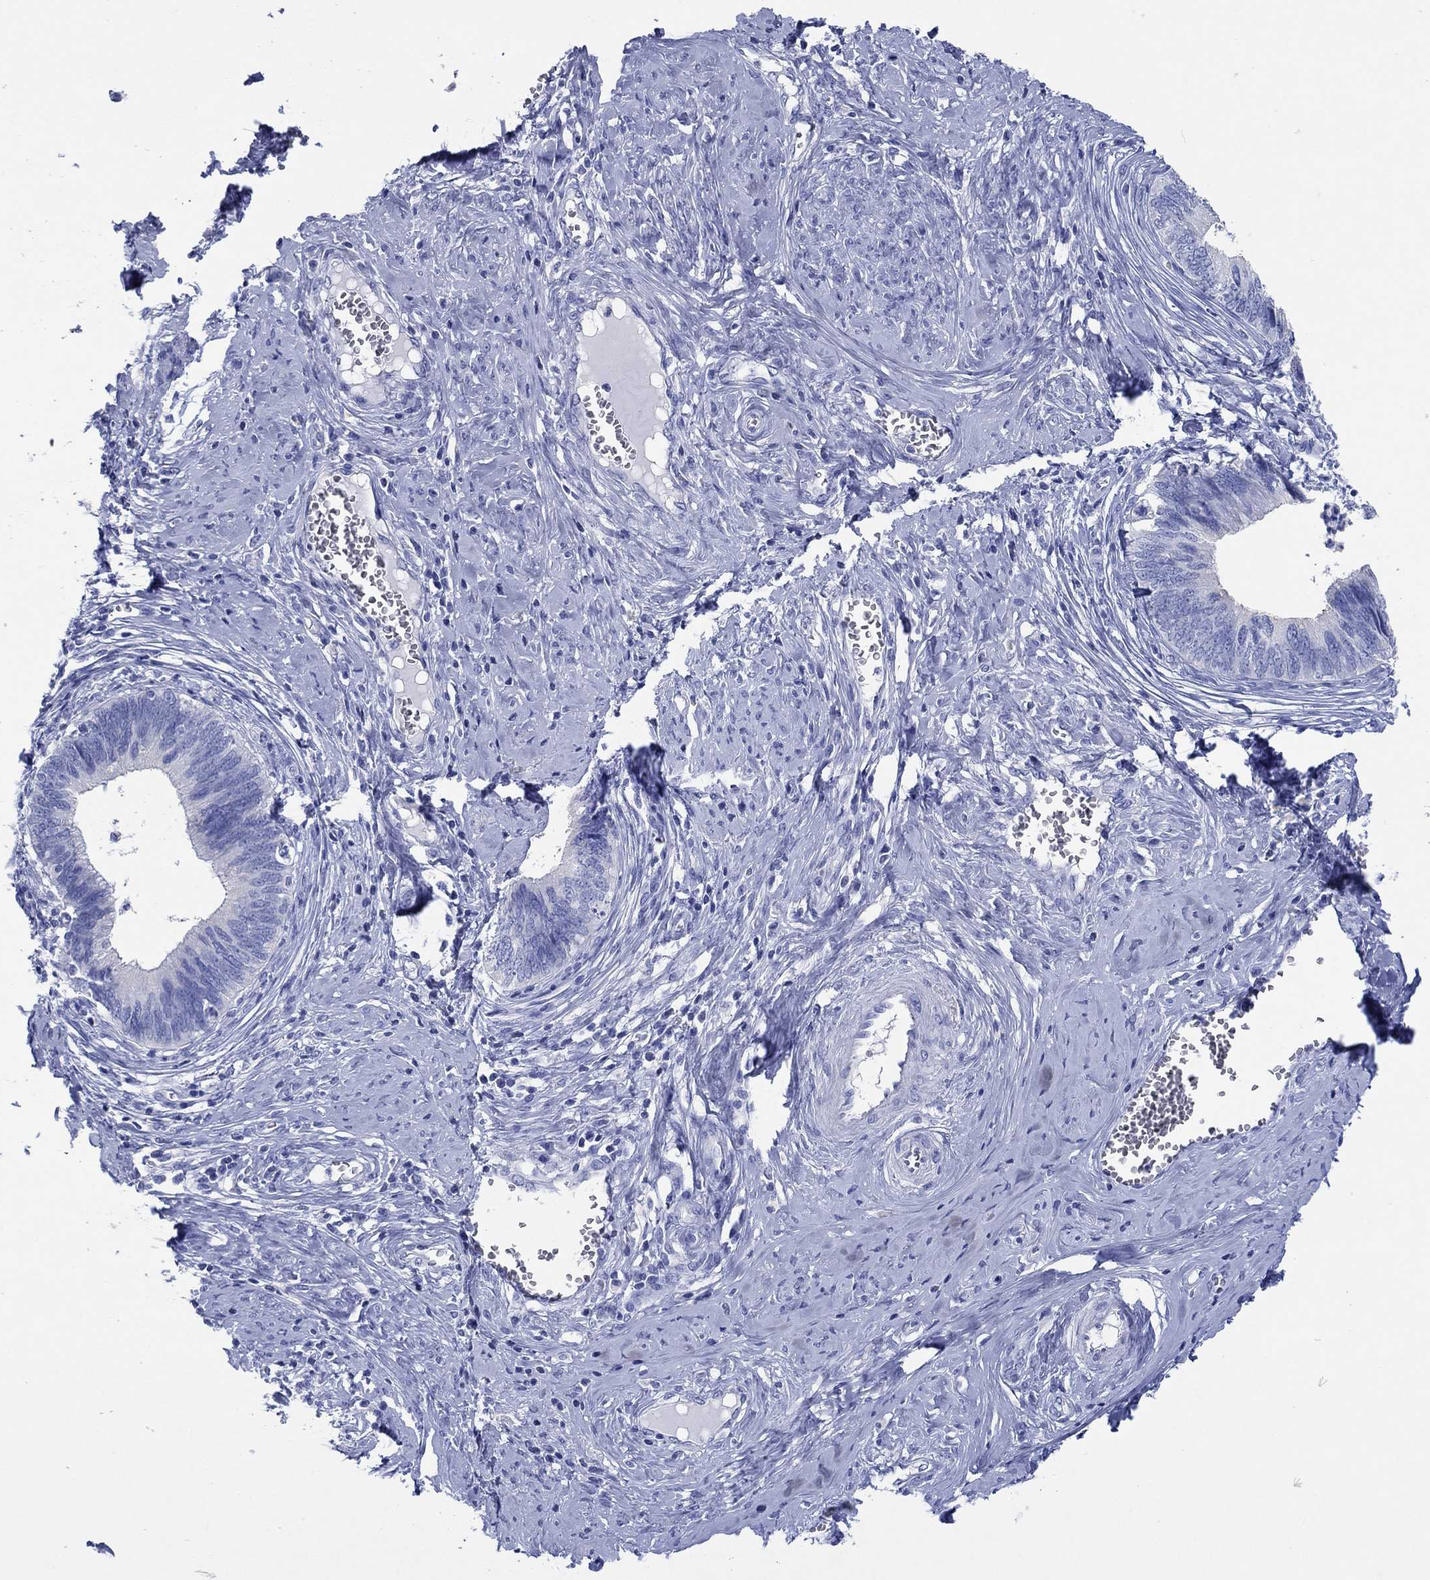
{"staining": {"intensity": "negative", "quantity": "none", "location": "none"}, "tissue": "cervical cancer", "cell_type": "Tumor cells", "image_type": "cancer", "snomed": [{"axis": "morphology", "description": "Adenocarcinoma, NOS"}, {"axis": "topography", "description": "Cervix"}], "caption": "This image is of cervical adenocarcinoma stained with IHC to label a protein in brown with the nuclei are counter-stained blue. There is no positivity in tumor cells.", "gene": "HCRT", "patient": {"sex": "female", "age": 42}}